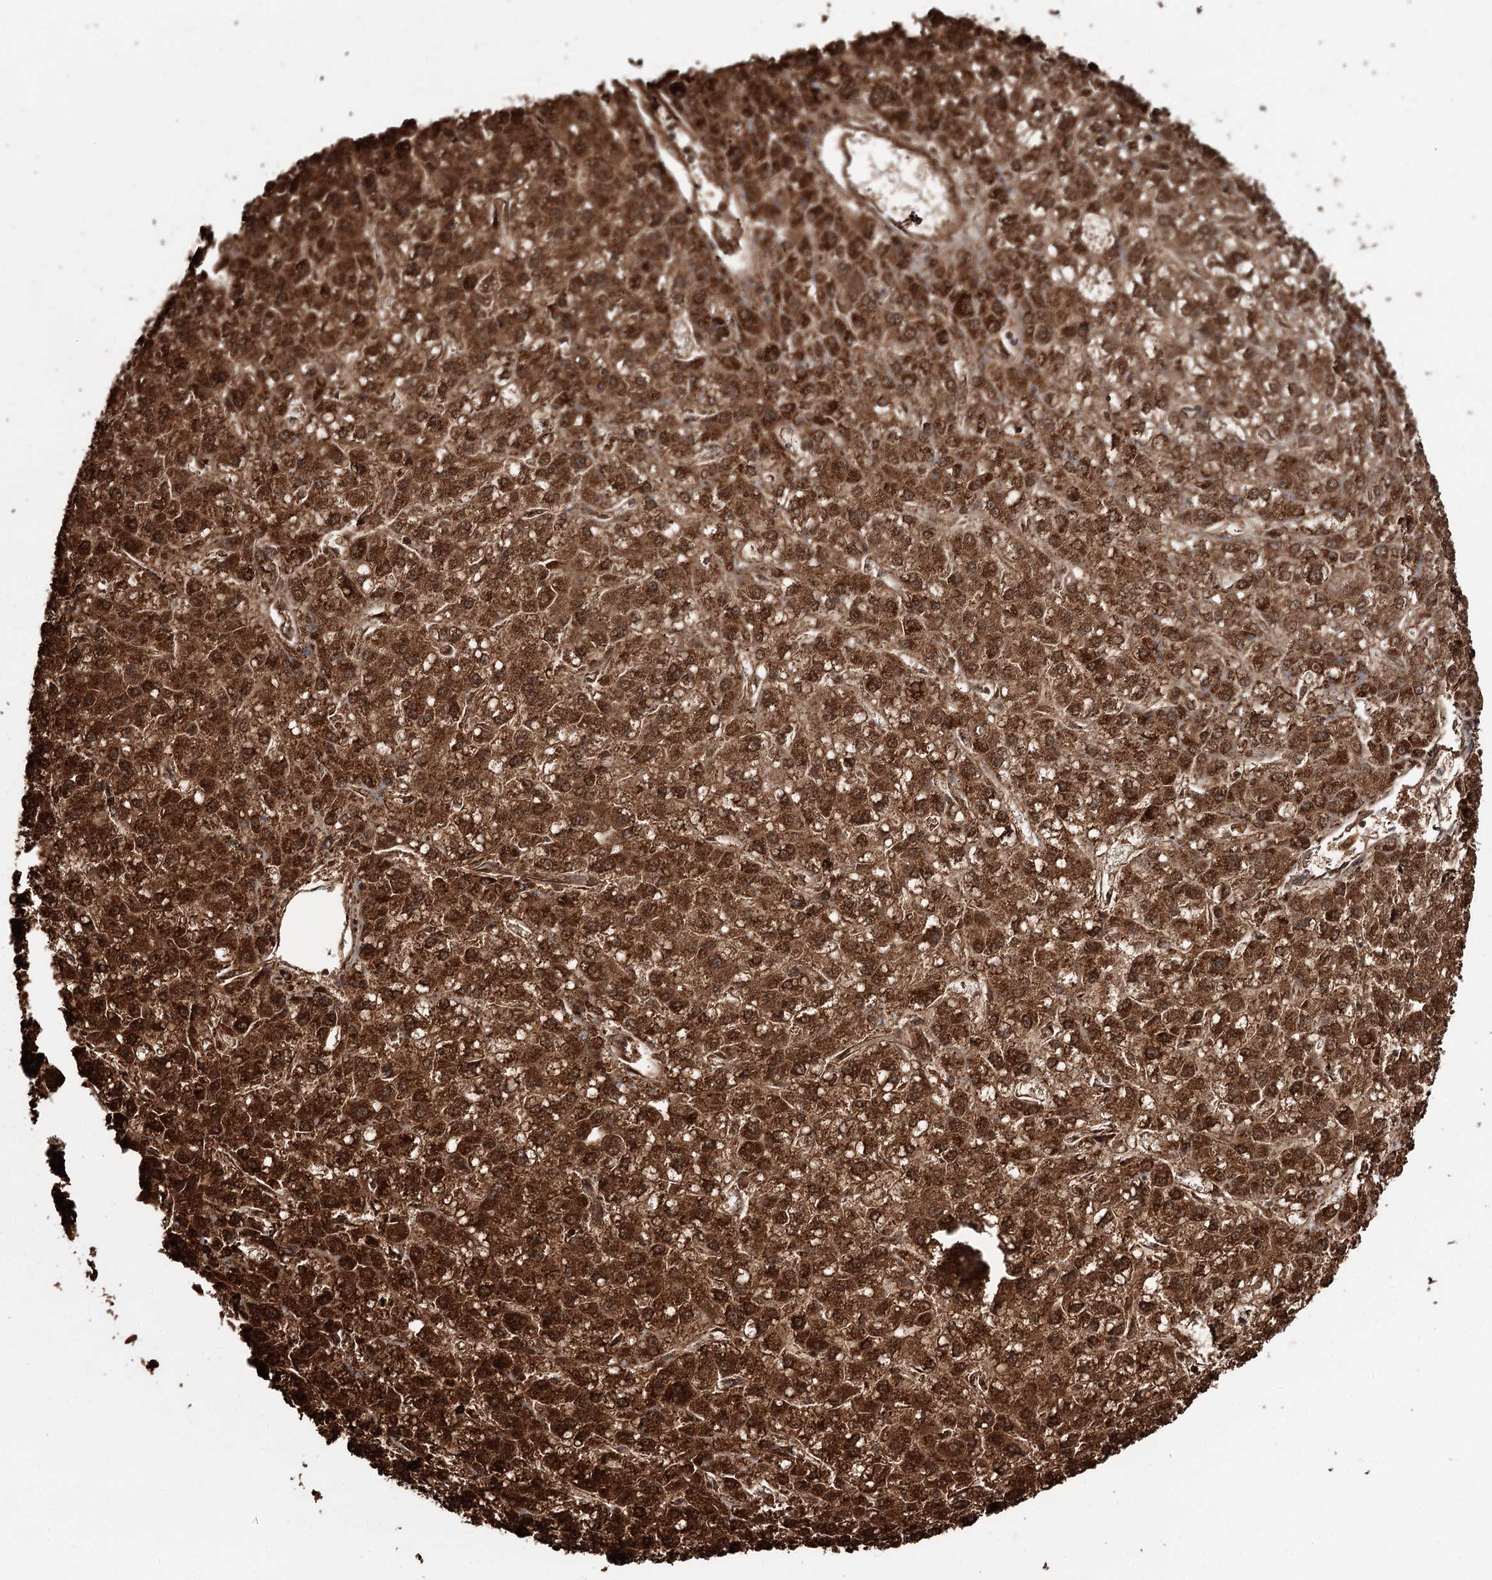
{"staining": {"intensity": "strong", "quantity": ">75%", "location": "cytoplasmic/membranous"}, "tissue": "liver cancer", "cell_type": "Tumor cells", "image_type": "cancer", "snomed": [{"axis": "morphology", "description": "Carcinoma, Hepatocellular, NOS"}, {"axis": "topography", "description": "Liver"}], "caption": "Protein positivity by immunohistochemistry reveals strong cytoplasmic/membranous positivity in approximately >75% of tumor cells in liver hepatocellular carcinoma. The staining was performed using DAB (3,3'-diaminobenzidine) to visualize the protein expression in brown, while the nuclei were stained in blue with hematoxylin (Magnification: 20x).", "gene": "APH1A", "patient": {"sex": "male", "age": 67}}